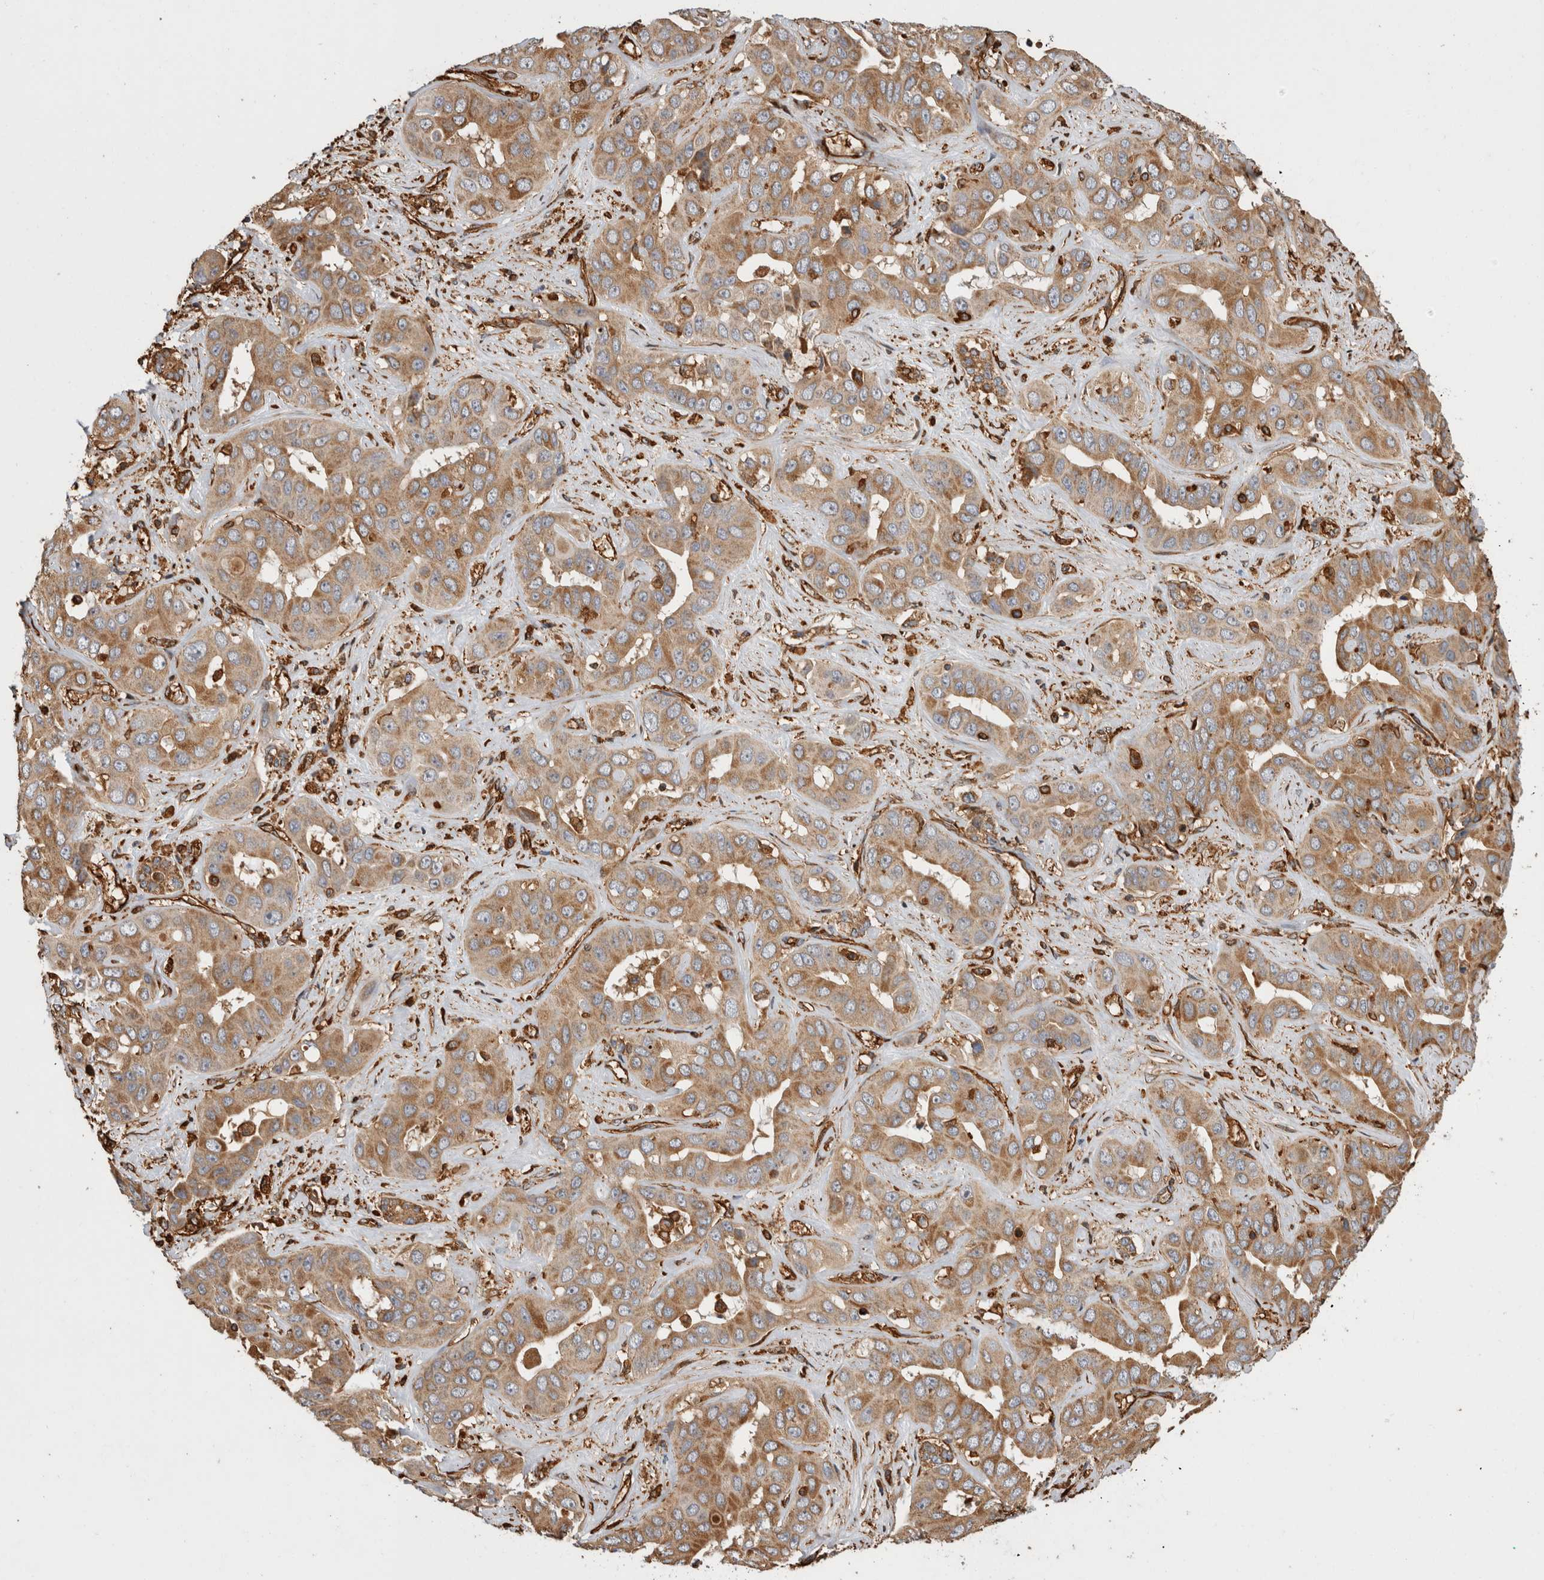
{"staining": {"intensity": "moderate", "quantity": ">75%", "location": "cytoplasmic/membranous"}, "tissue": "liver cancer", "cell_type": "Tumor cells", "image_type": "cancer", "snomed": [{"axis": "morphology", "description": "Cholangiocarcinoma"}, {"axis": "topography", "description": "Liver"}], "caption": "The immunohistochemical stain shows moderate cytoplasmic/membranous positivity in tumor cells of liver cancer tissue. The staining was performed using DAB to visualize the protein expression in brown, while the nuclei were stained in blue with hematoxylin (Magnification: 20x).", "gene": "ZNF397", "patient": {"sex": "female", "age": 52}}